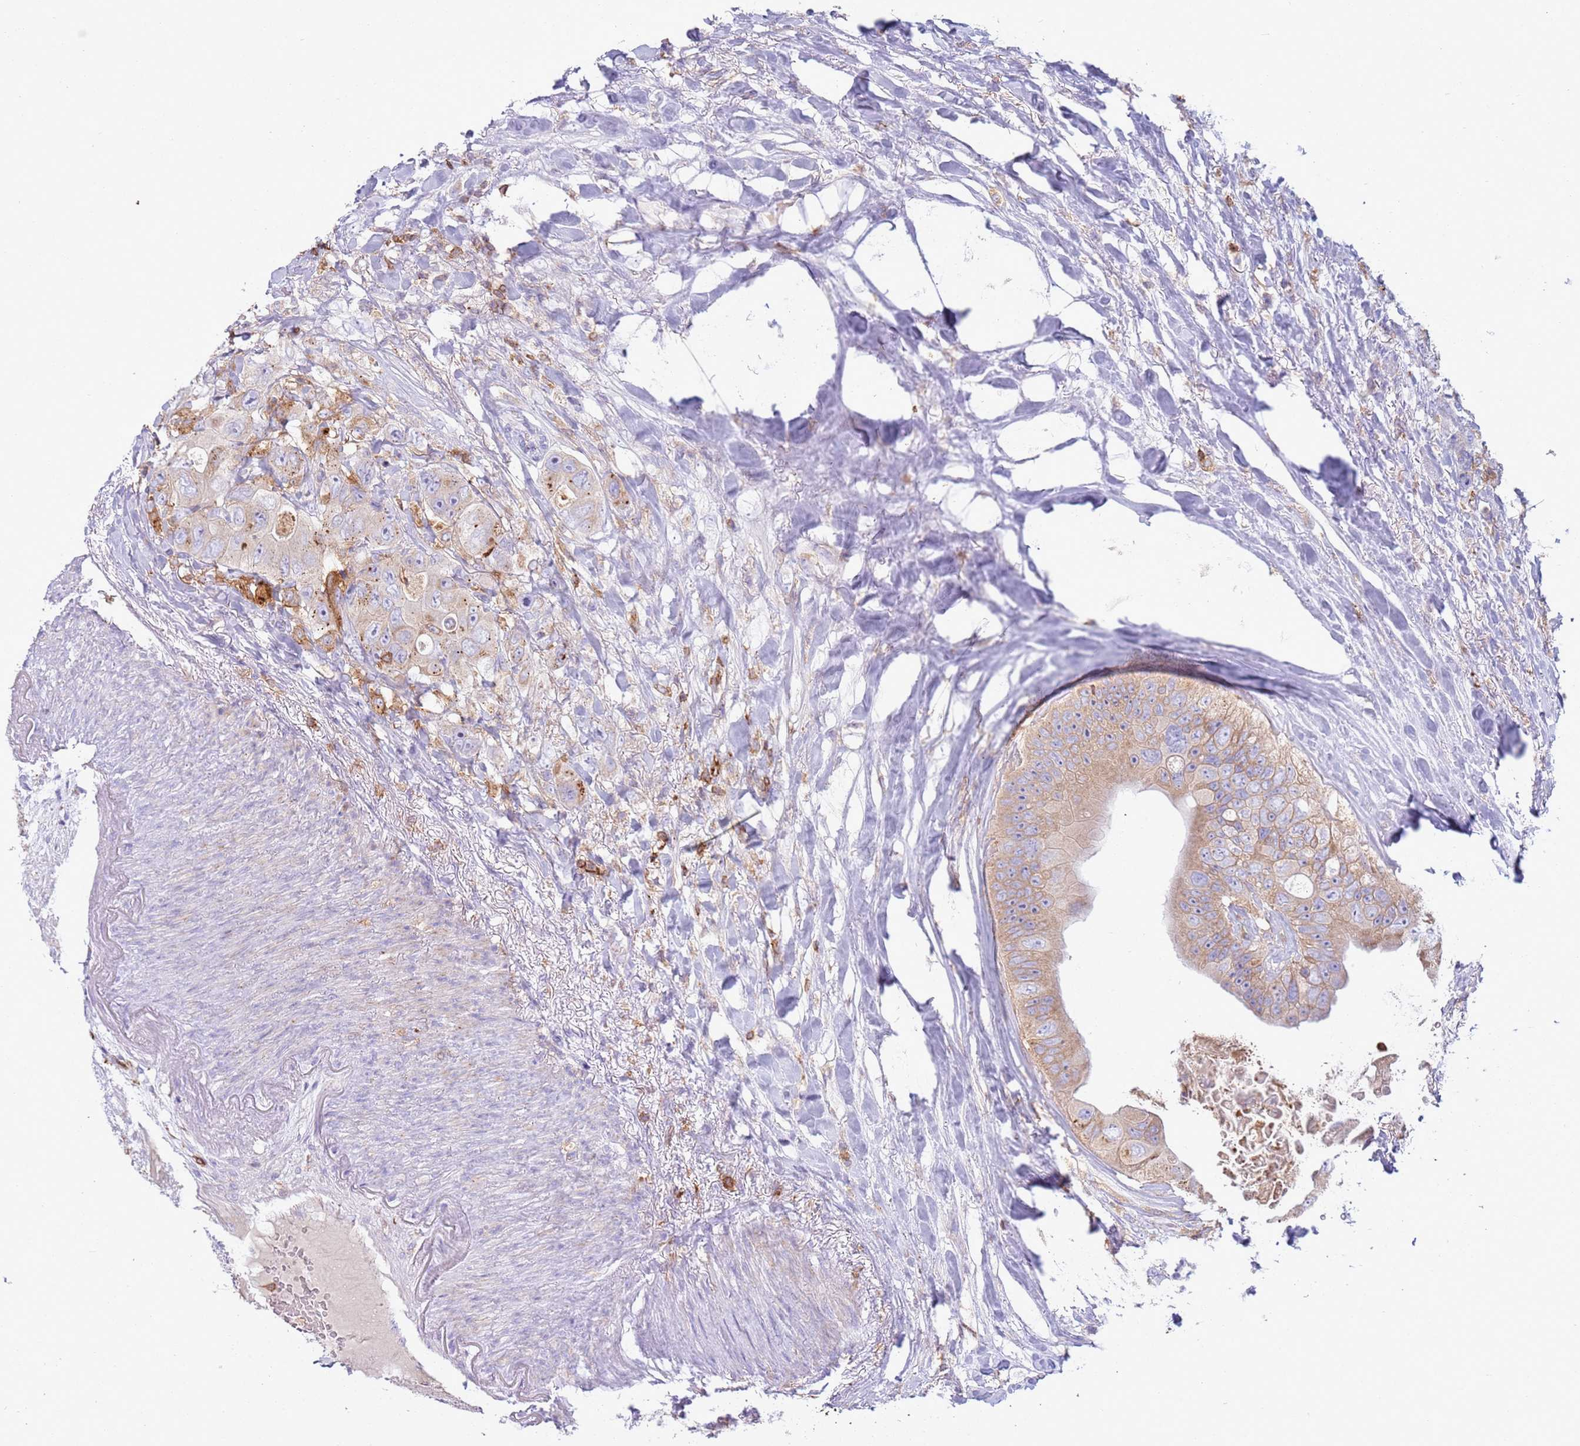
{"staining": {"intensity": "moderate", "quantity": ">75%", "location": "cytoplasmic/membranous"}, "tissue": "colorectal cancer", "cell_type": "Tumor cells", "image_type": "cancer", "snomed": [{"axis": "morphology", "description": "Adenocarcinoma, NOS"}, {"axis": "topography", "description": "Colon"}], "caption": "Protein staining of colorectal cancer (adenocarcinoma) tissue displays moderate cytoplasmic/membranous positivity in approximately >75% of tumor cells. Using DAB (brown) and hematoxylin (blue) stains, captured at high magnification using brightfield microscopy.", "gene": "TTPAL", "patient": {"sex": "female", "age": 46}}